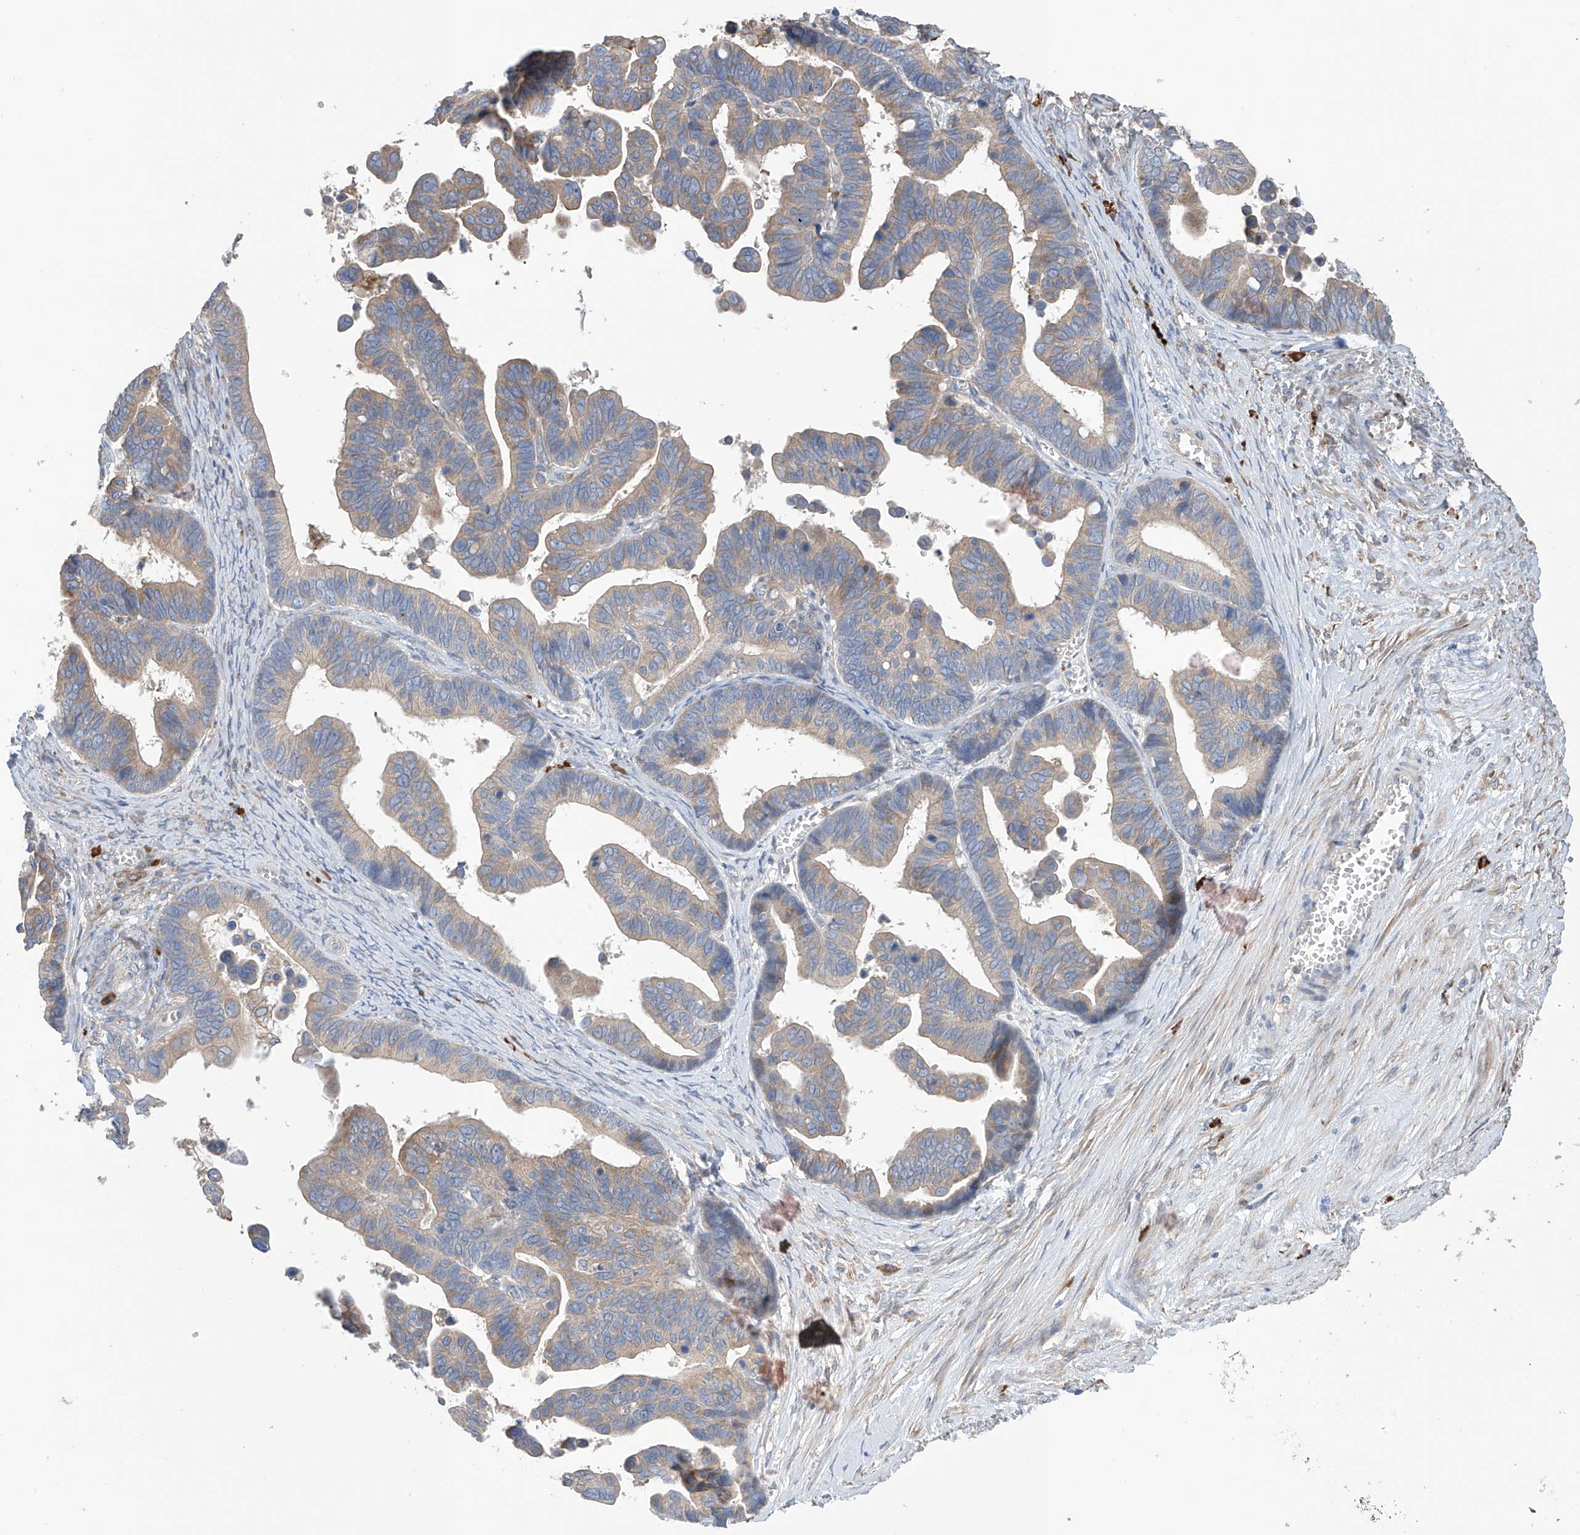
{"staining": {"intensity": "moderate", "quantity": "25%-75%", "location": "cytoplasmic/membranous"}, "tissue": "ovarian cancer", "cell_type": "Tumor cells", "image_type": "cancer", "snomed": [{"axis": "morphology", "description": "Cystadenocarcinoma, serous, NOS"}, {"axis": "topography", "description": "Ovary"}], "caption": "A brown stain labels moderate cytoplasmic/membranous expression of a protein in human ovarian cancer (serous cystadenocarcinoma) tumor cells. Using DAB (3,3'-diaminobenzidine) (brown) and hematoxylin (blue) stains, captured at high magnification using brightfield microscopy.", "gene": "REC8", "patient": {"sex": "female", "age": 56}}